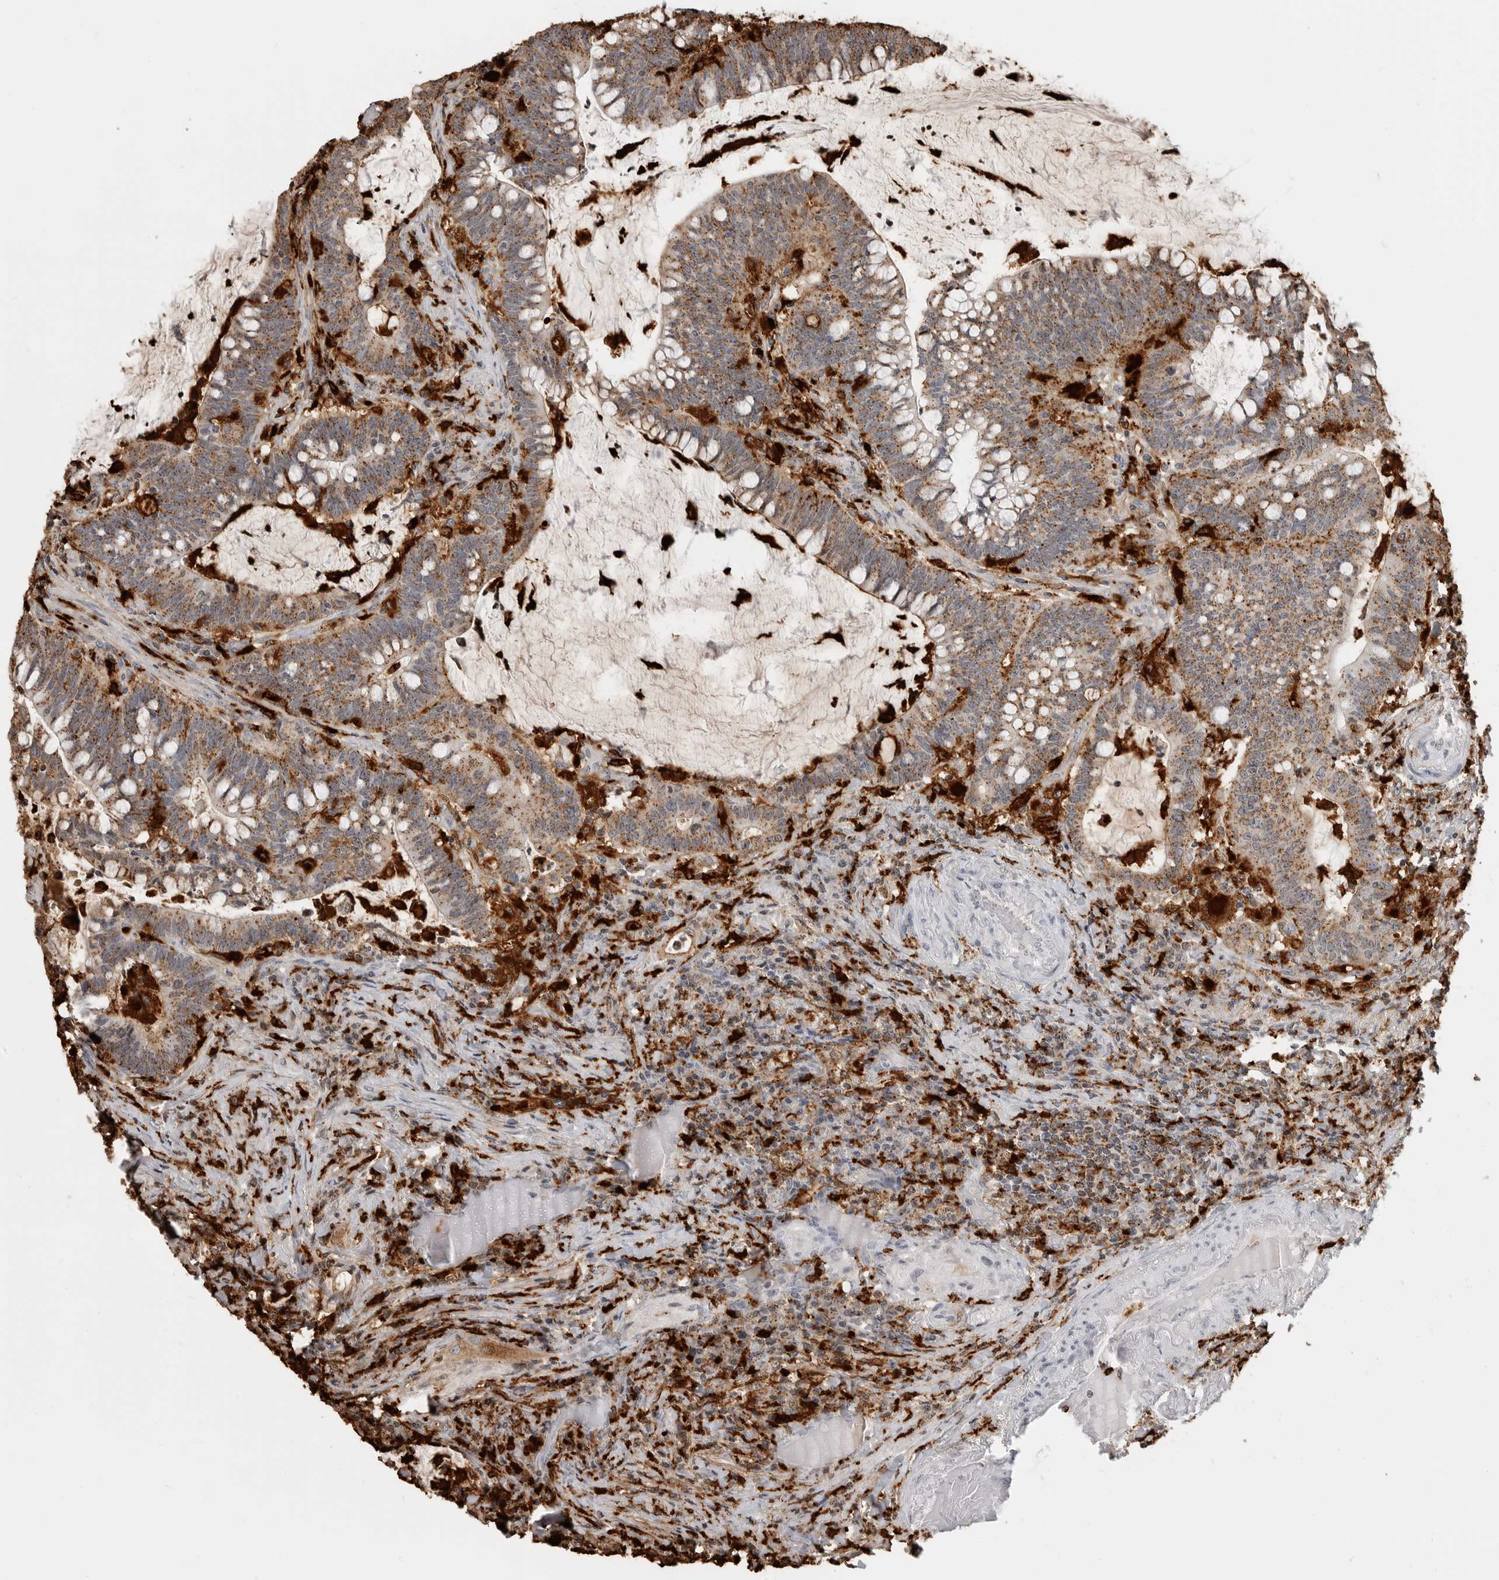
{"staining": {"intensity": "strong", "quantity": "25%-75%", "location": "cytoplasmic/membranous"}, "tissue": "colorectal cancer", "cell_type": "Tumor cells", "image_type": "cancer", "snomed": [{"axis": "morphology", "description": "Adenocarcinoma, NOS"}, {"axis": "topography", "description": "Colon"}], "caption": "Immunohistochemical staining of human colorectal cancer demonstrates strong cytoplasmic/membranous protein positivity in approximately 25%-75% of tumor cells.", "gene": "IFI30", "patient": {"sex": "female", "age": 66}}